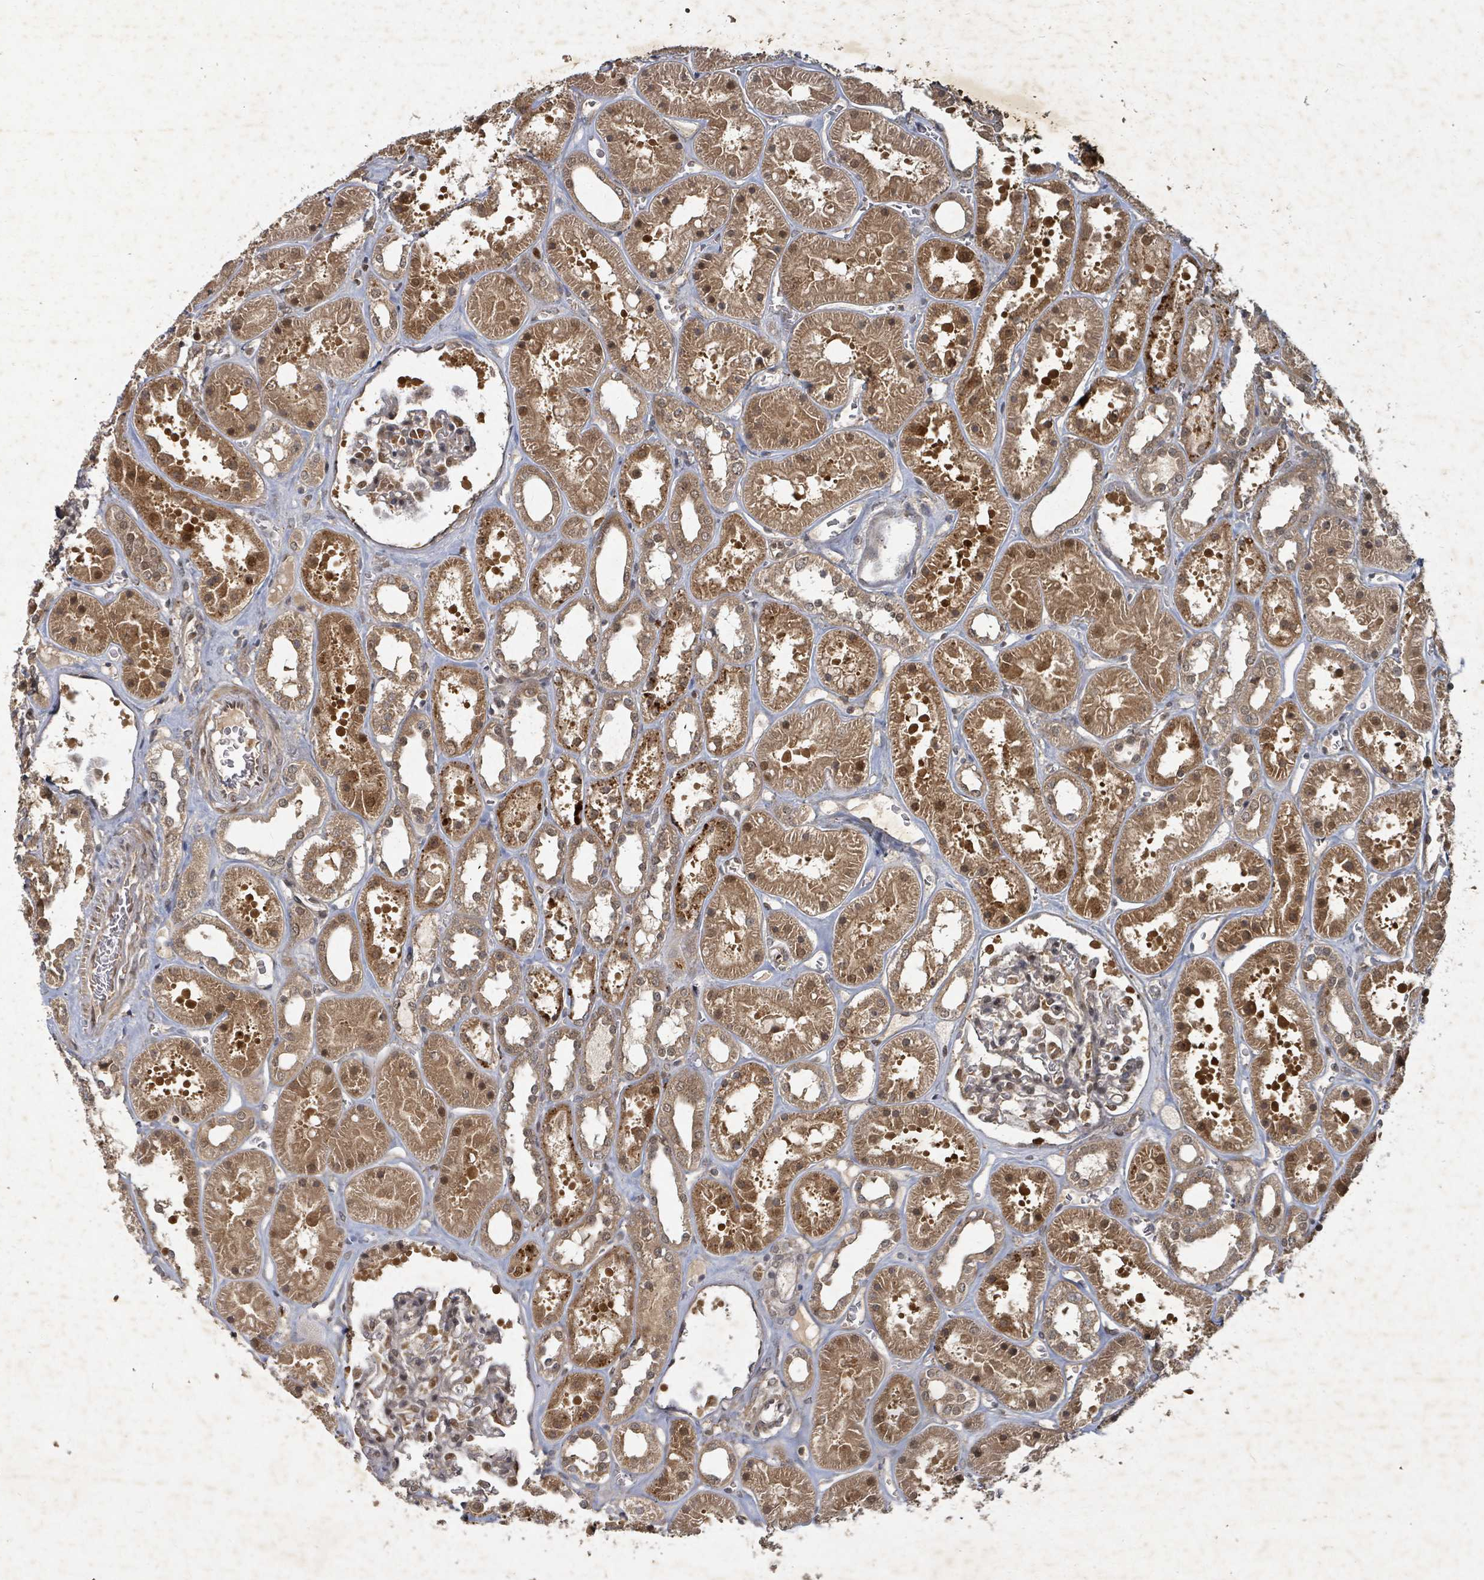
{"staining": {"intensity": "strong", "quantity": "<25%", "location": "cytoplasmic/membranous,nuclear"}, "tissue": "kidney", "cell_type": "Cells in glomeruli", "image_type": "normal", "snomed": [{"axis": "morphology", "description": "Normal tissue, NOS"}, {"axis": "topography", "description": "Kidney"}], "caption": "Kidney stained with a brown dye exhibits strong cytoplasmic/membranous,nuclear positive positivity in approximately <25% of cells in glomeruli.", "gene": "KDM4E", "patient": {"sex": "female", "age": 41}}